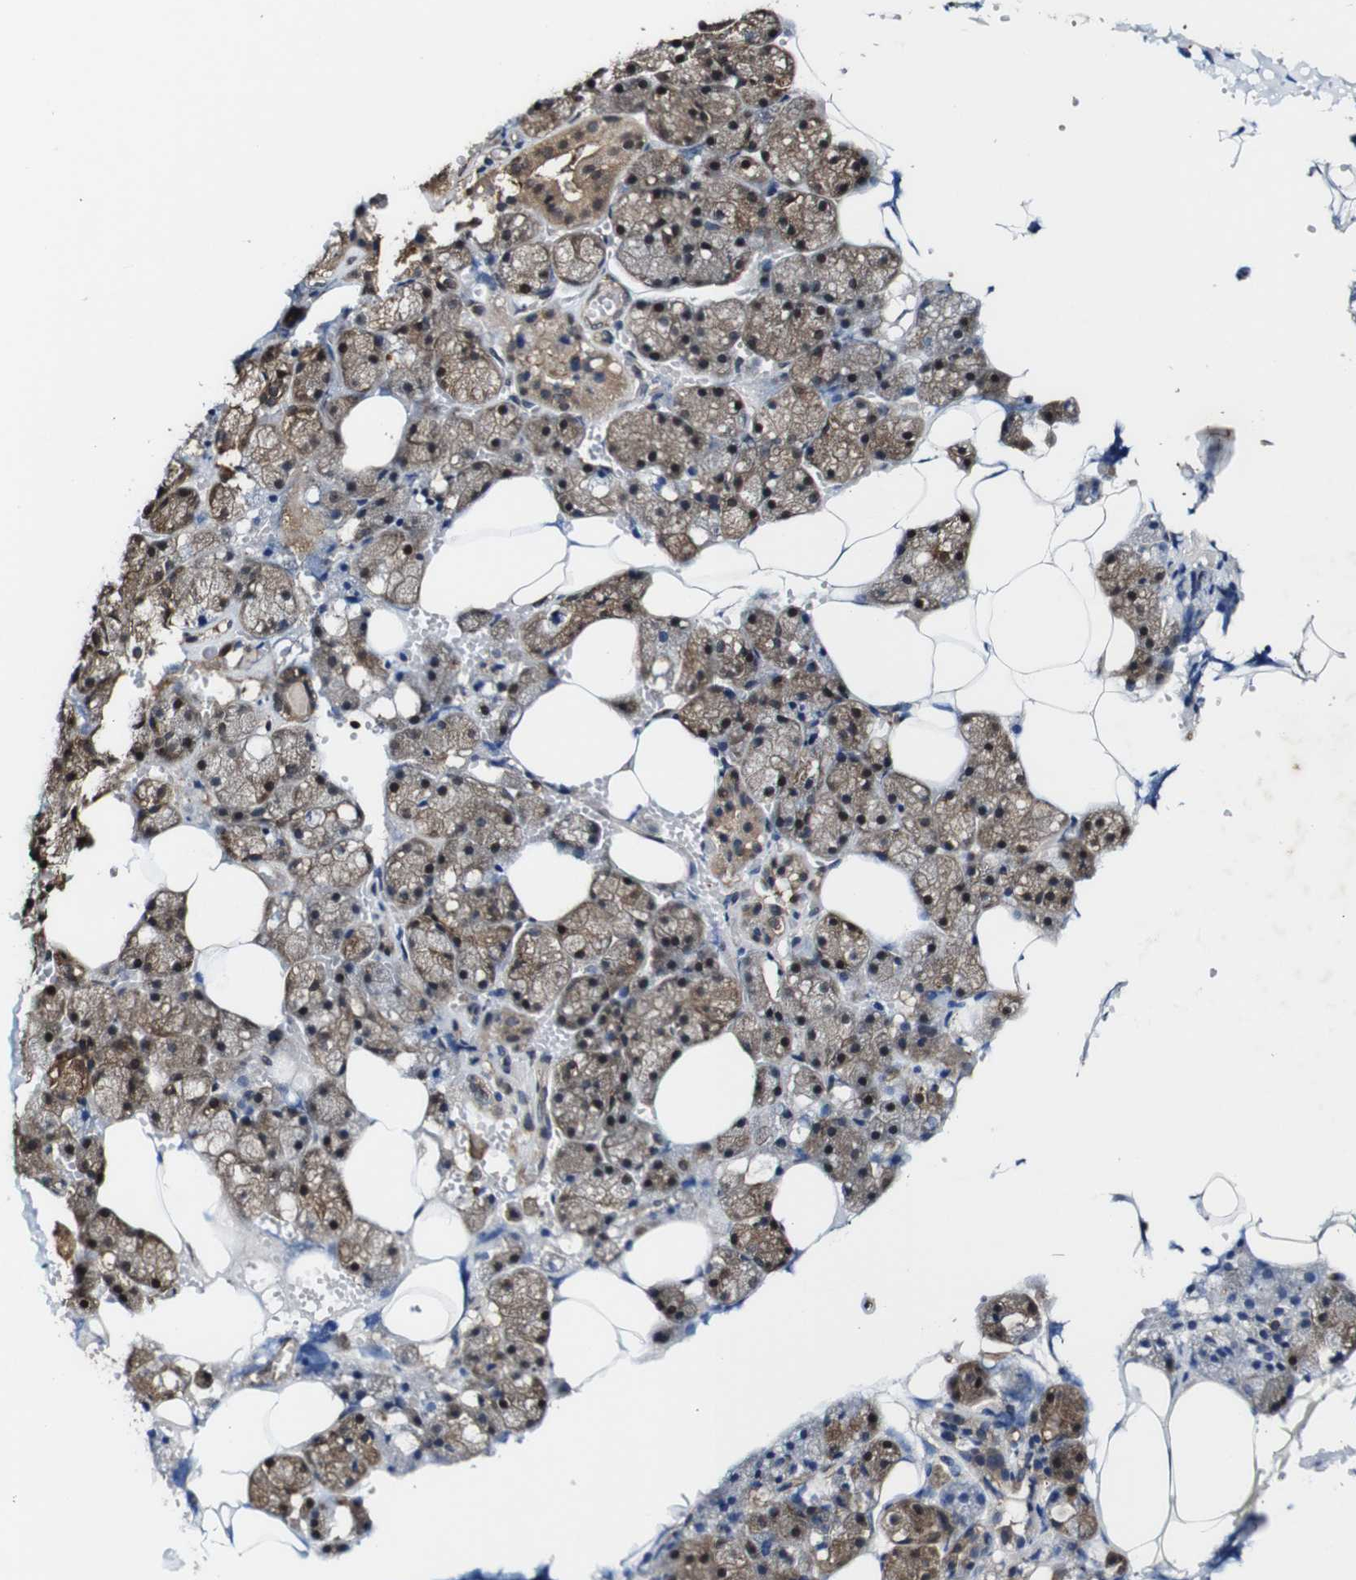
{"staining": {"intensity": "moderate", "quantity": ">75%", "location": "cytoplasmic/membranous,nuclear"}, "tissue": "salivary gland", "cell_type": "Glandular cells", "image_type": "normal", "snomed": [{"axis": "morphology", "description": "Normal tissue, NOS"}, {"axis": "topography", "description": "Salivary gland"}], "caption": "This micrograph shows IHC staining of benign human salivary gland, with medium moderate cytoplasmic/membranous,nuclear expression in approximately >75% of glandular cells.", "gene": "PTPRR", "patient": {"sex": "male", "age": 62}}